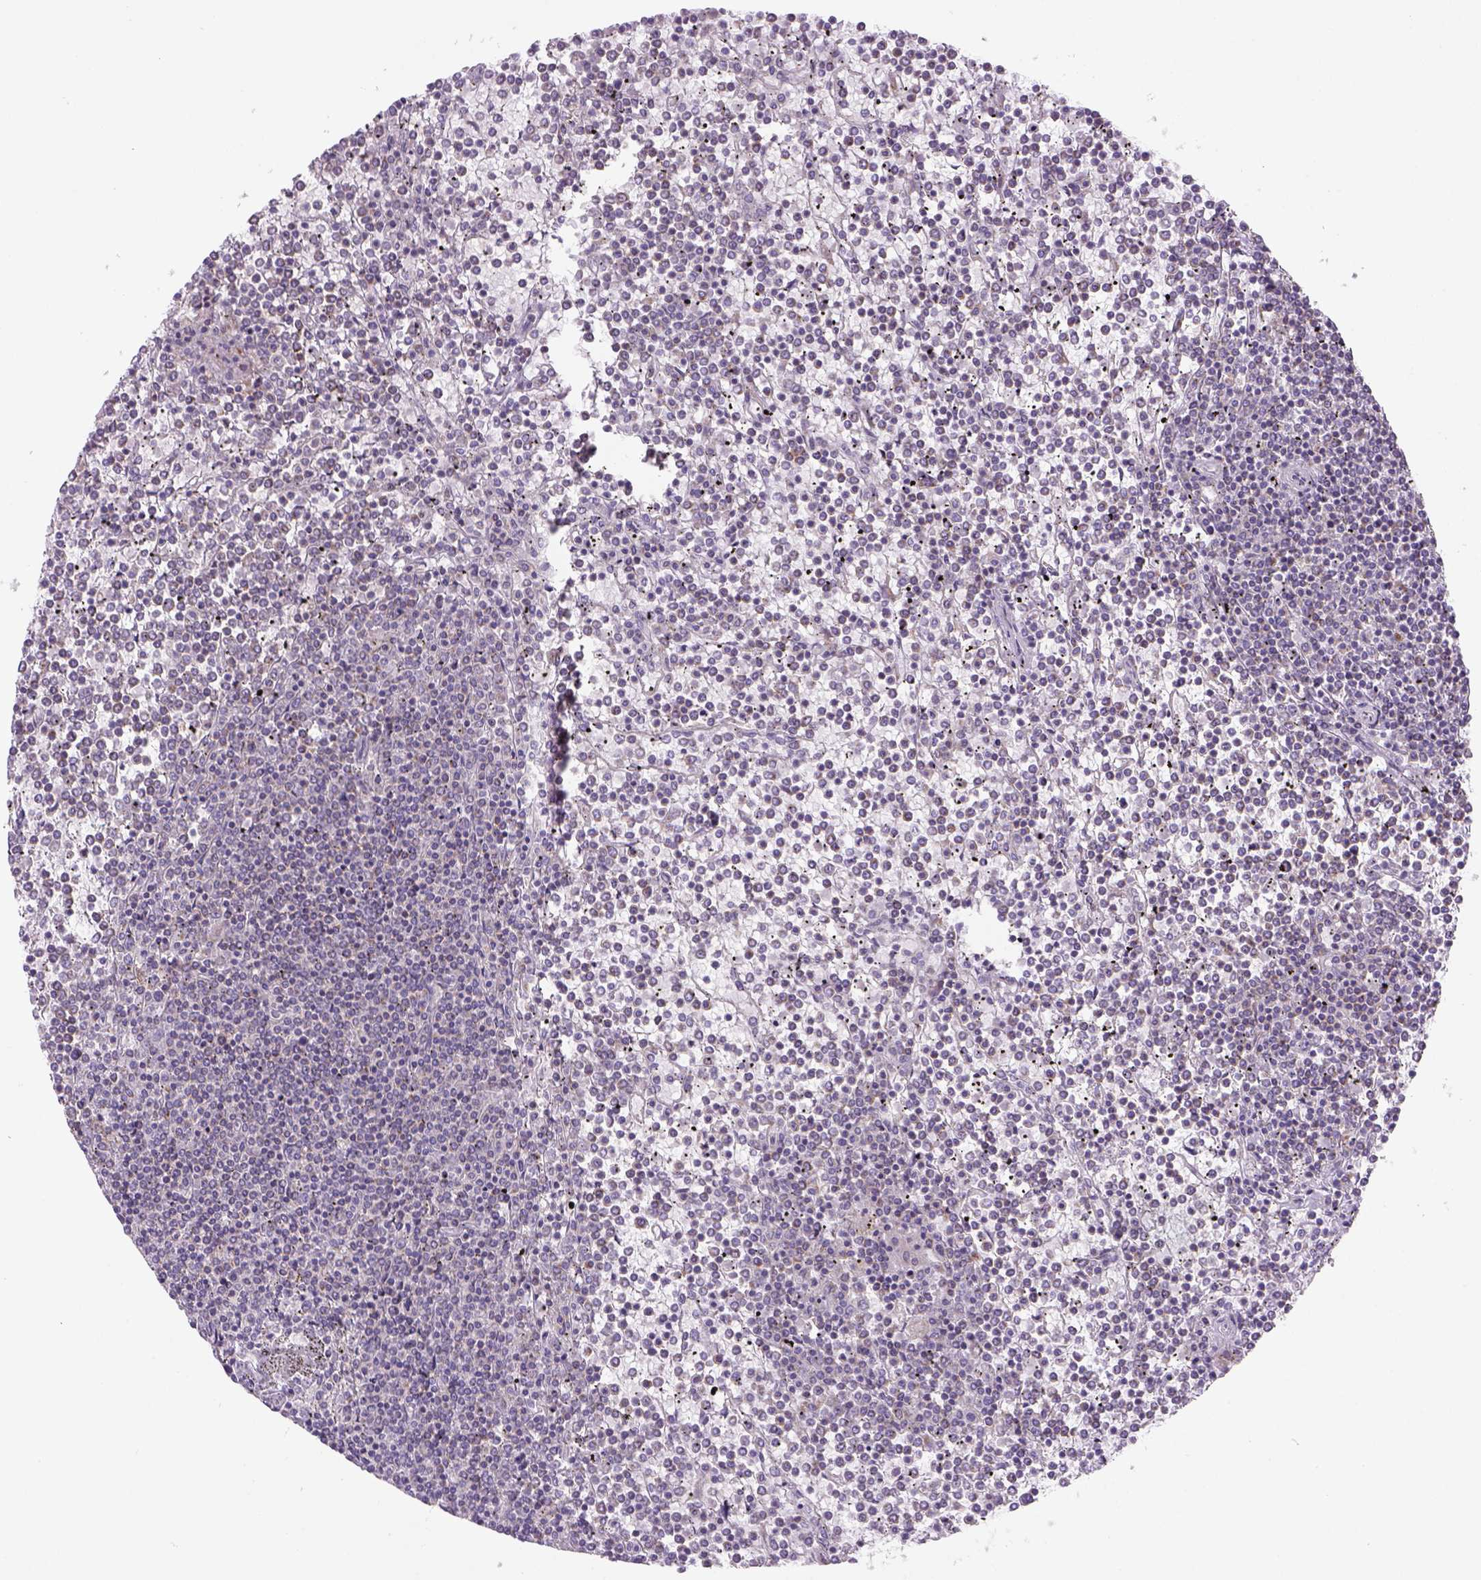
{"staining": {"intensity": "weak", "quantity": "<25%", "location": "cytoplasmic/membranous"}, "tissue": "lymphoma", "cell_type": "Tumor cells", "image_type": "cancer", "snomed": [{"axis": "morphology", "description": "Malignant lymphoma, non-Hodgkin's type, Low grade"}, {"axis": "topography", "description": "Spleen"}], "caption": "Micrograph shows no significant protein staining in tumor cells of lymphoma.", "gene": "ADGRV1", "patient": {"sex": "female", "age": 19}}